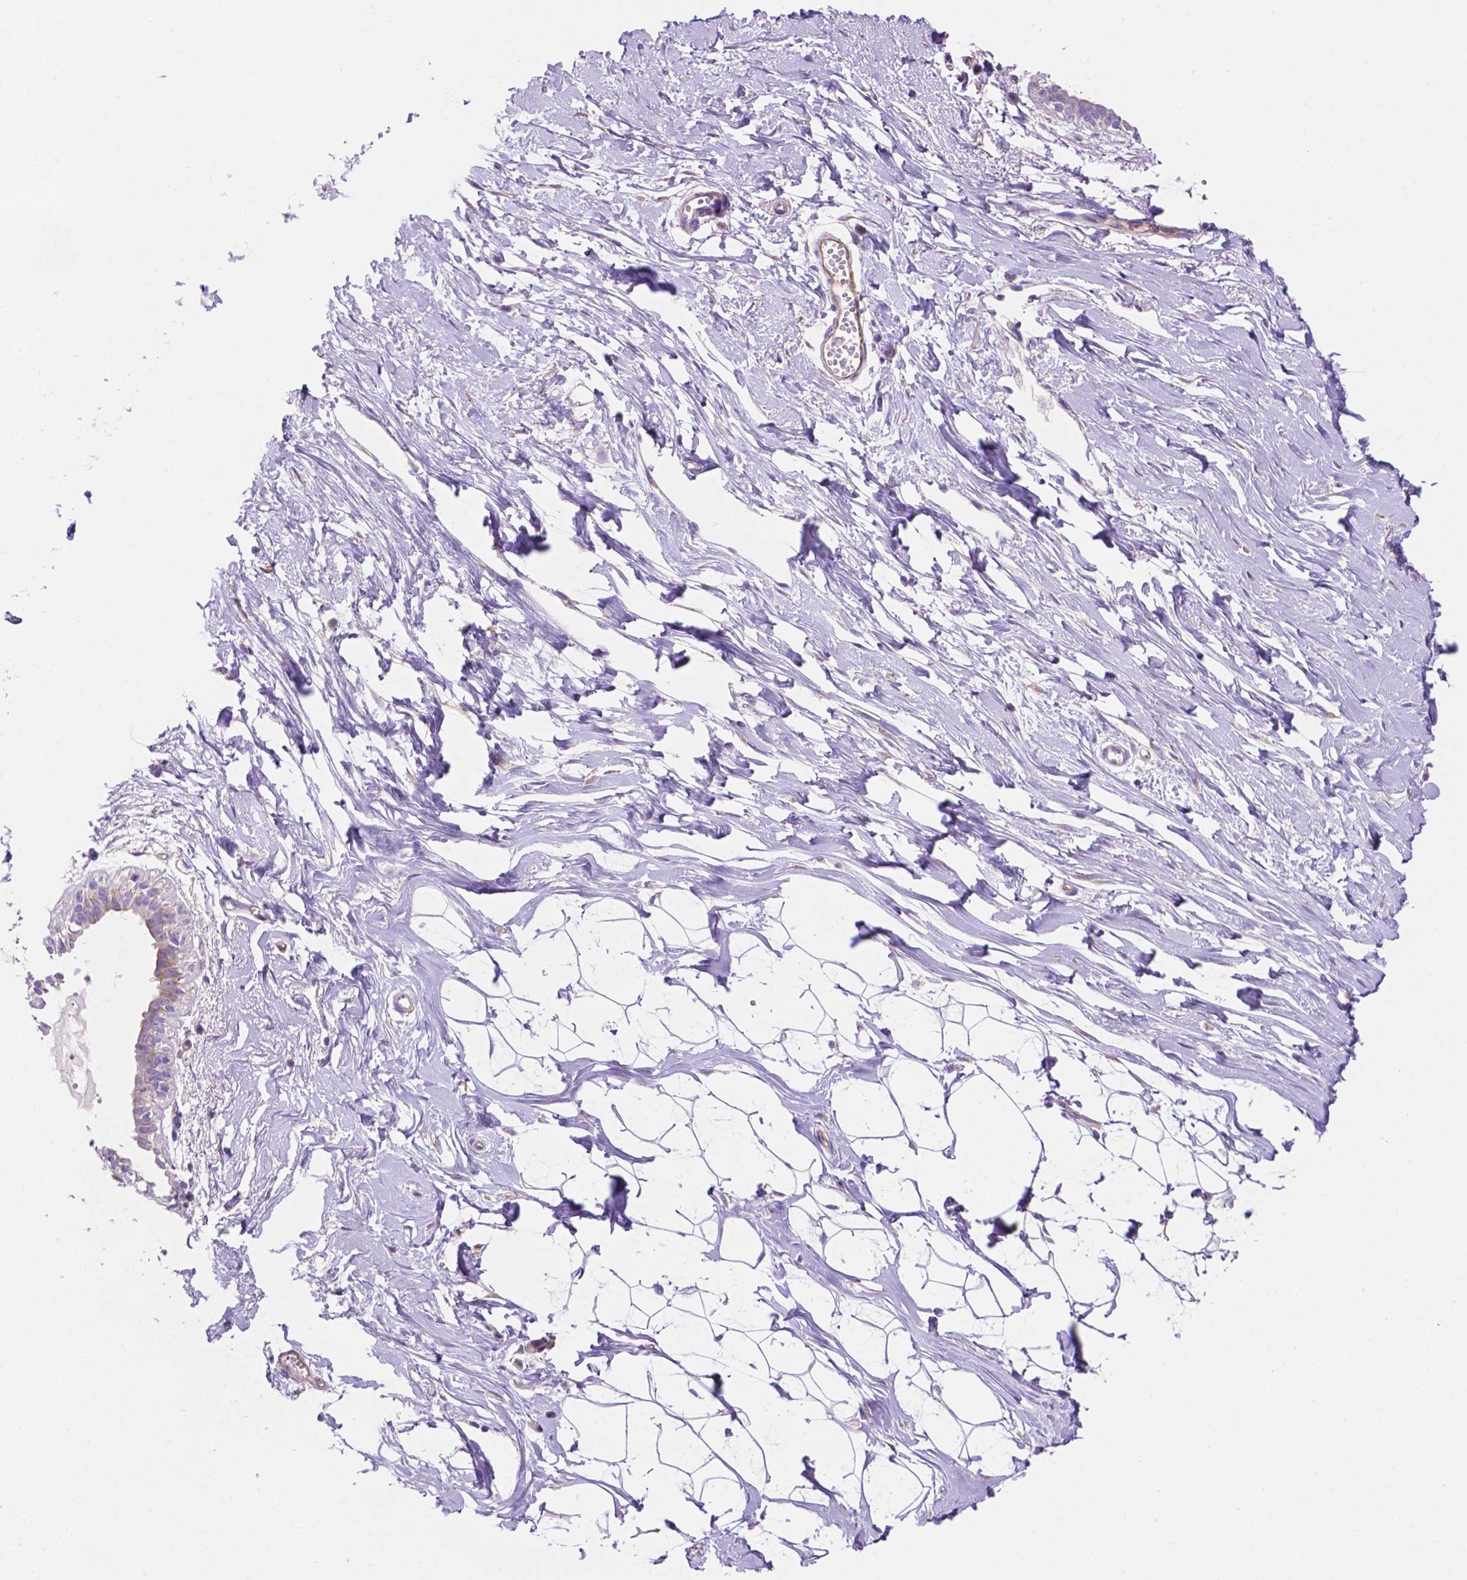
{"staining": {"intensity": "negative", "quantity": "none", "location": "none"}, "tissue": "breast", "cell_type": "Adipocytes", "image_type": "normal", "snomed": [{"axis": "morphology", "description": "Normal tissue, NOS"}, {"axis": "topography", "description": "Breast"}], "caption": "A micrograph of breast stained for a protein demonstrates no brown staining in adipocytes. (DAB (3,3'-diaminobenzidine) IHC with hematoxylin counter stain).", "gene": "CEACAM7", "patient": {"sex": "female", "age": 49}}